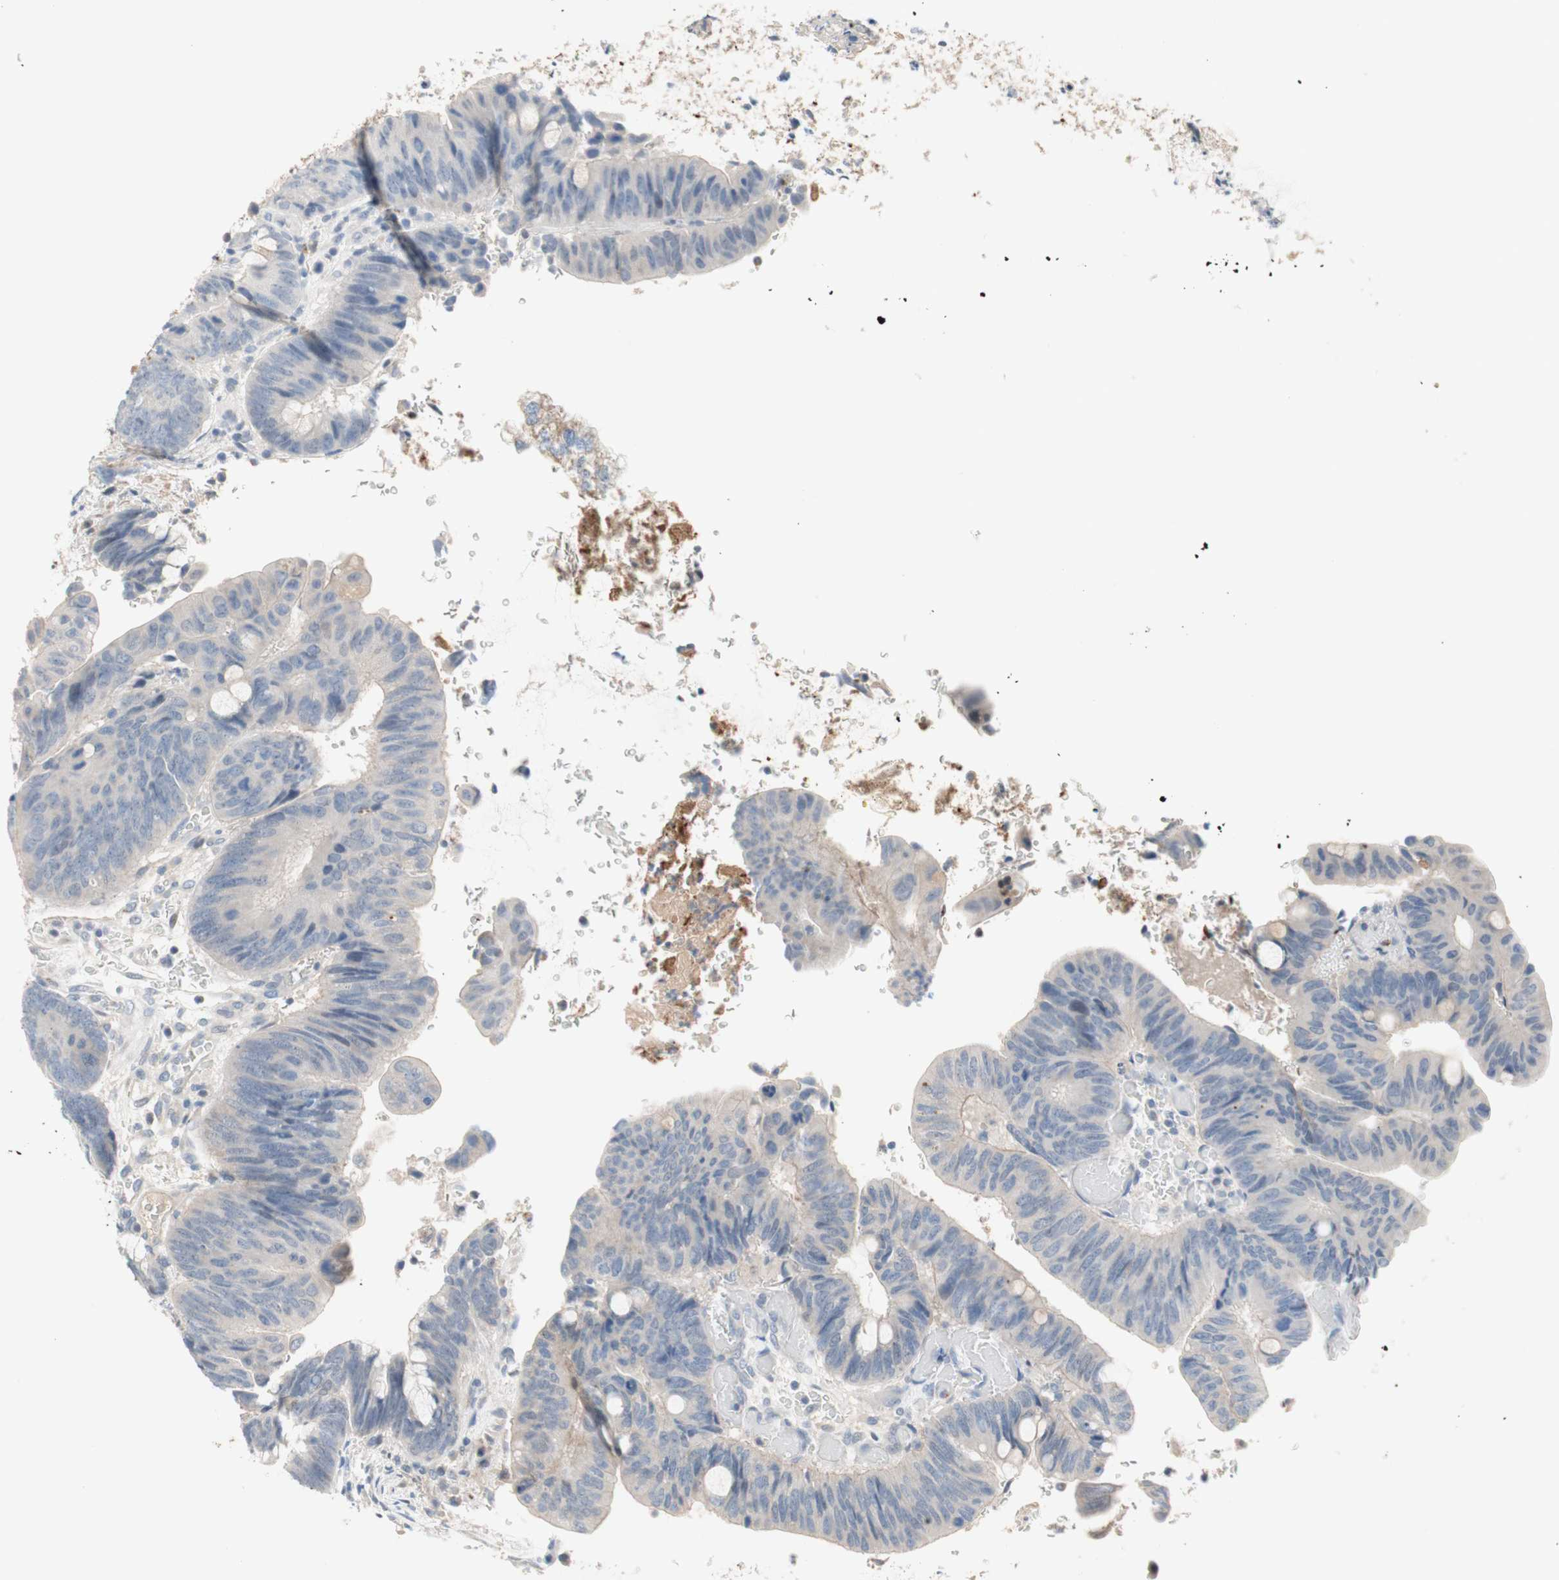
{"staining": {"intensity": "negative", "quantity": "none", "location": "none"}, "tissue": "colorectal cancer", "cell_type": "Tumor cells", "image_type": "cancer", "snomed": [{"axis": "morphology", "description": "Normal tissue, NOS"}, {"axis": "morphology", "description": "Adenocarcinoma, NOS"}, {"axis": "topography", "description": "Rectum"}, {"axis": "topography", "description": "Peripheral nerve tissue"}], "caption": "IHC image of neoplastic tissue: human colorectal cancer (adenocarcinoma) stained with DAB (3,3'-diaminobenzidine) exhibits no significant protein positivity in tumor cells. The staining is performed using DAB brown chromogen with nuclei counter-stained in using hematoxylin.", "gene": "PDZK1", "patient": {"sex": "male", "age": 92}}